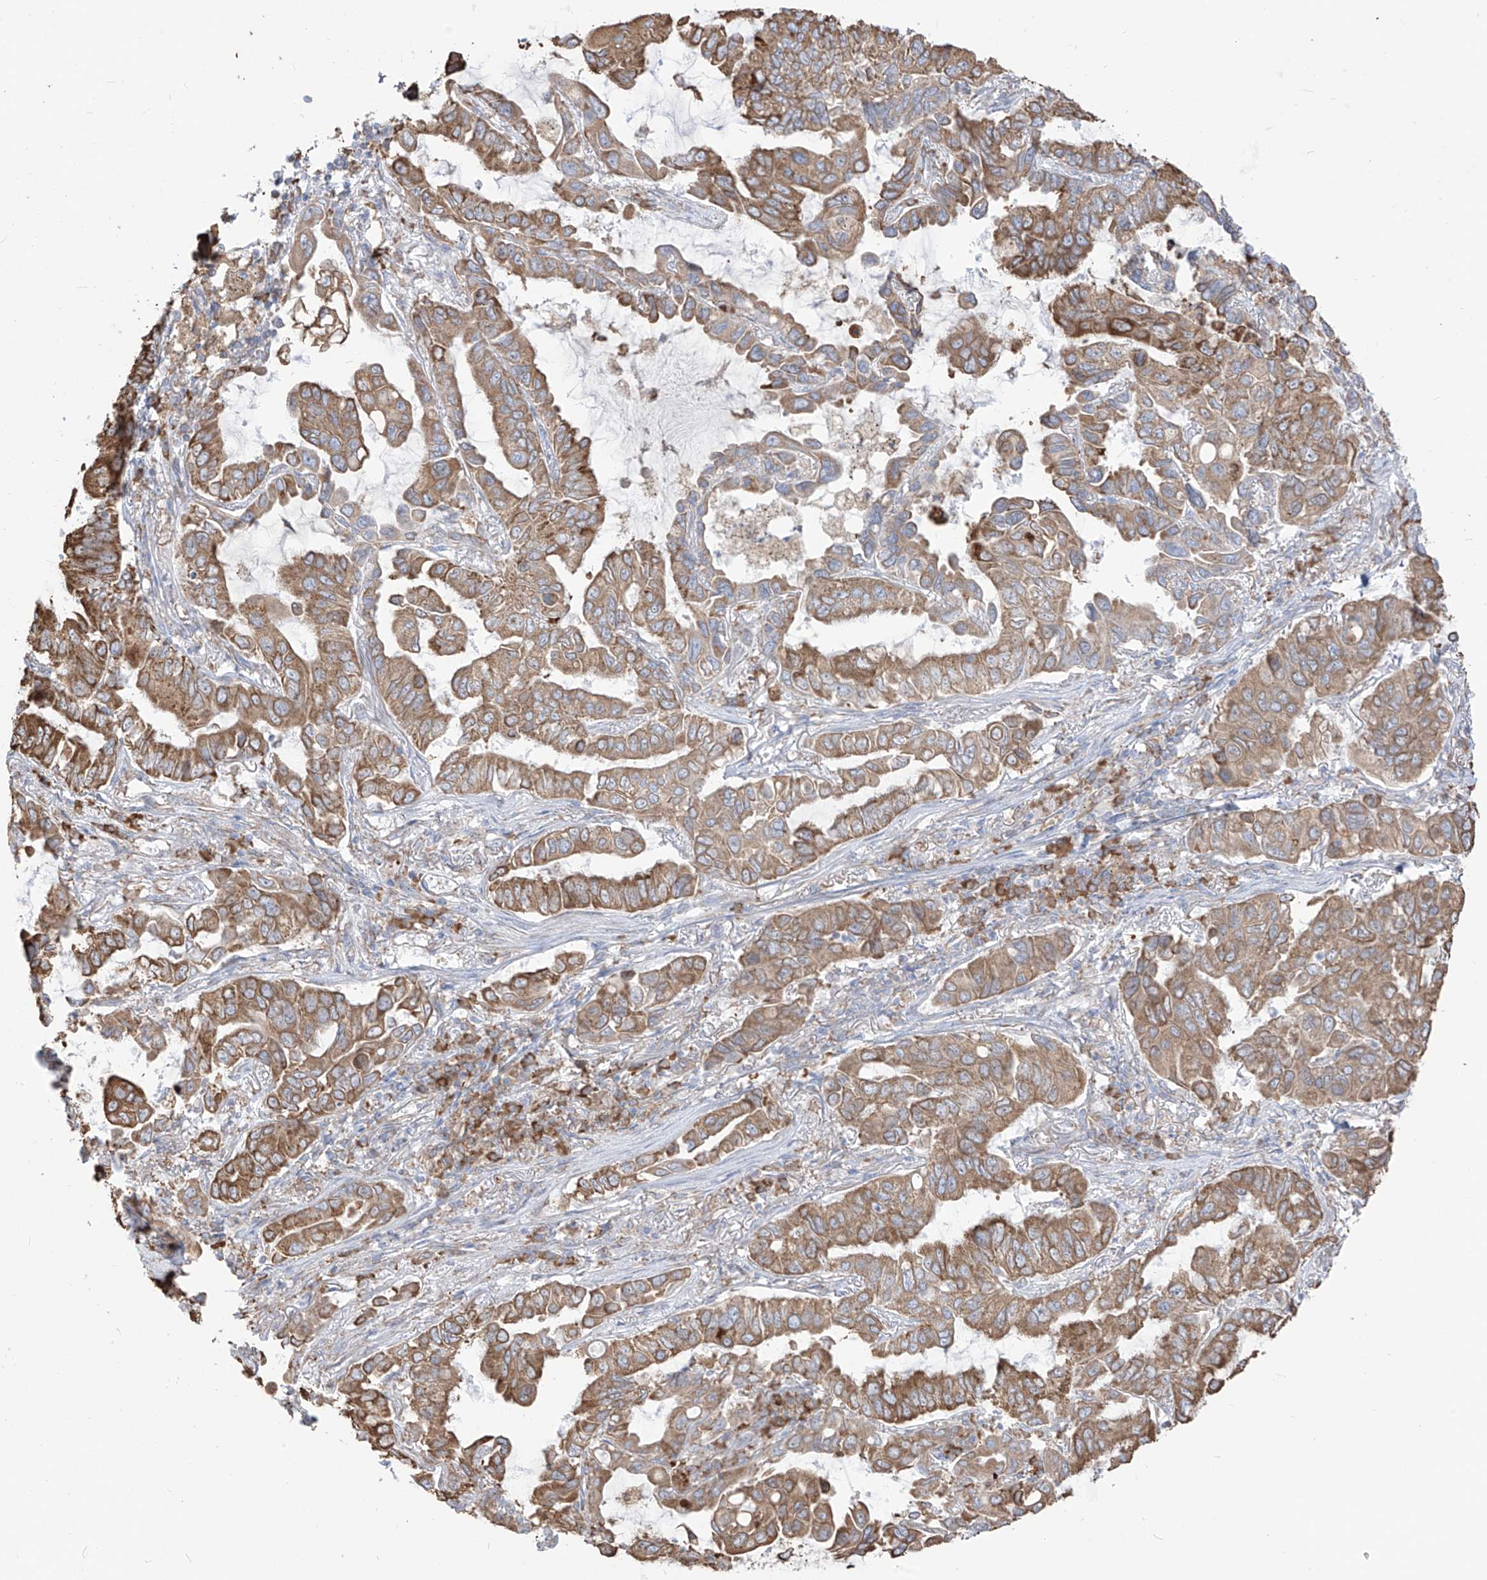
{"staining": {"intensity": "moderate", "quantity": ">75%", "location": "cytoplasmic/membranous"}, "tissue": "lung cancer", "cell_type": "Tumor cells", "image_type": "cancer", "snomed": [{"axis": "morphology", "description": "Adenocarcinoma, NOS"}, {"axis": "topography", "description": "Lung"}], "caption": "This is an image of immunohistochemistry staining of lung cancer (adenocarcinoma), which shows moderate expression in the cytoplasmic/membranous of tumor cells.", "gene": "PDIA6", "patient": {"sex": "male", "age": 64}}